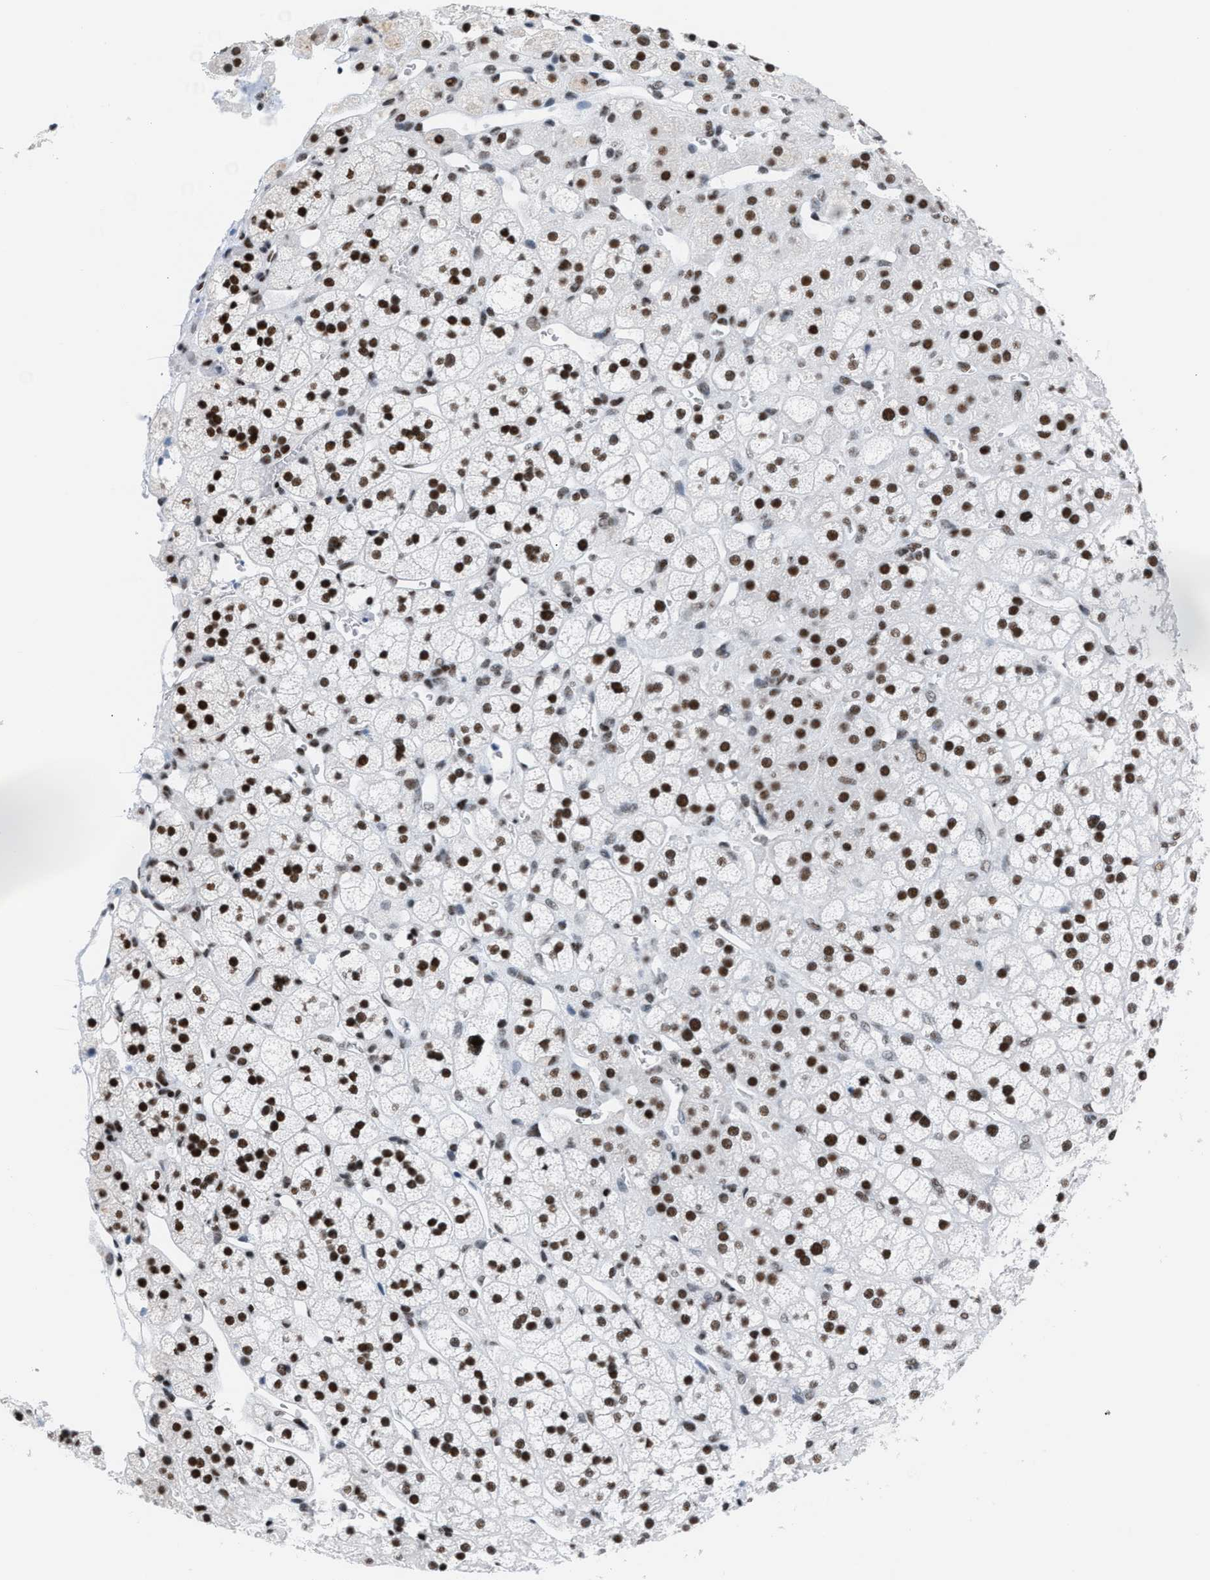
{"staining": {"intensity": "strong", "quantity": ">75%", "location": "nuclear"}, "tissue": "adrenal gland", "cell_type": "Glandular cells", "image_type": "normal", "snomed": [{"axis": "morphology", "description": "Normal tissue, NOS"}, {"axis": "topography", "description": "Adrenal gland"}], "caption": "IHC (DAB) staining of unremarkable human adrenal gland demonstrates strong nuclear protein positivity in approximately >75% of glandular cells. (Stains: DAB (3,3'-diaminobenzidine) in brown, nuclei in blue, Microscopy: brightfield microscopy at high magnification).", "gene": "CCAR2", "patient": {"sex": "male", "age": 56}}